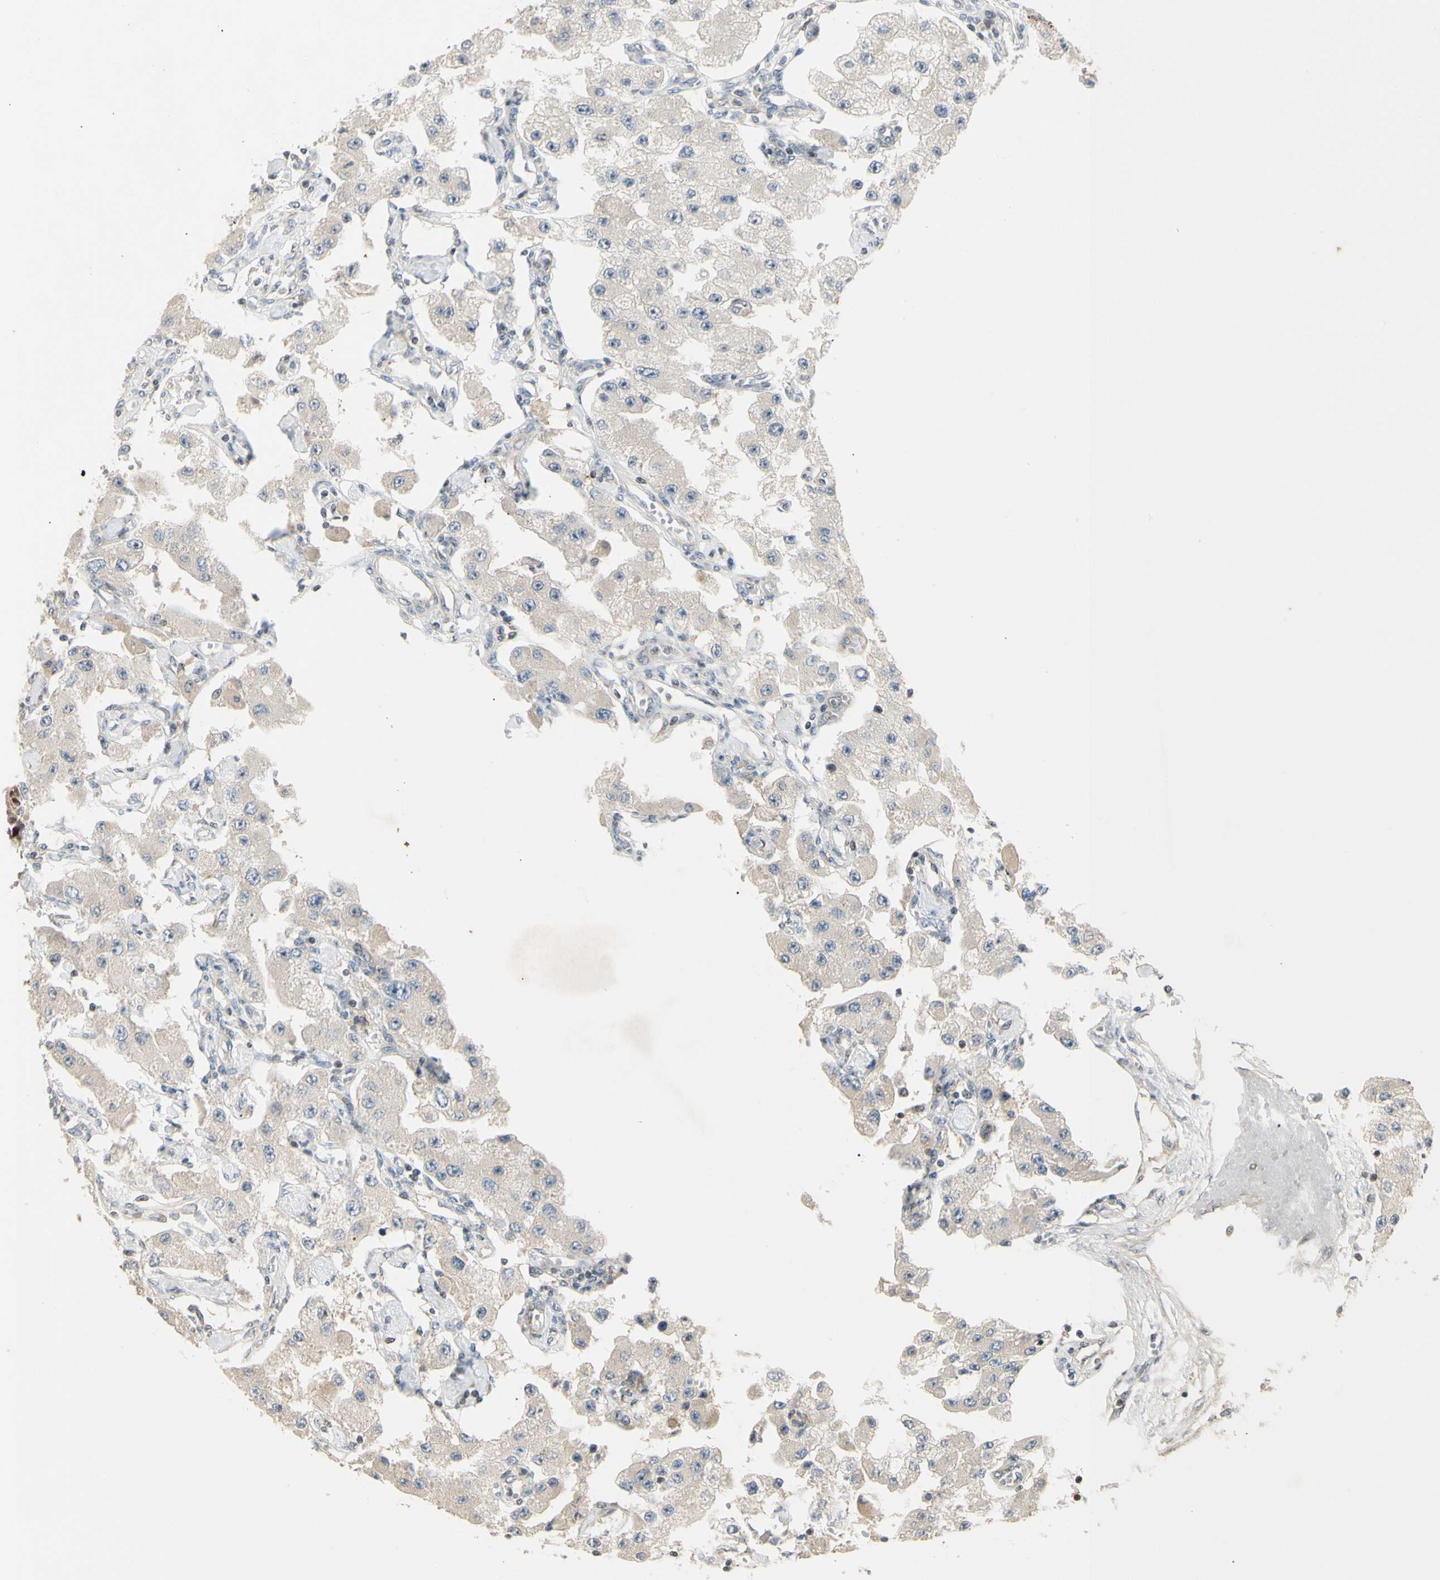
{"staining": {"intensity": "weak", "quantity": ">75%", "location": "cytoplasmic/membranous"}, "tissue": "carcinoid", "cell_type": "Tumor cells", "image_type": "cancer", "snomed": [{"axis": "morphology", "description": "Carcinoid, malignant, NOS"}, {"axis": "topography", "description": "Pancreas"}], "caption": "This micrograph displays immunohistochemistry (IHC) staining of carcinoid, with low weak cytoplasmic/membranous expression in approximately >75% of tumor cells.", "gene": "NFYA", "patient": {"sex": "male", "age": 41}}